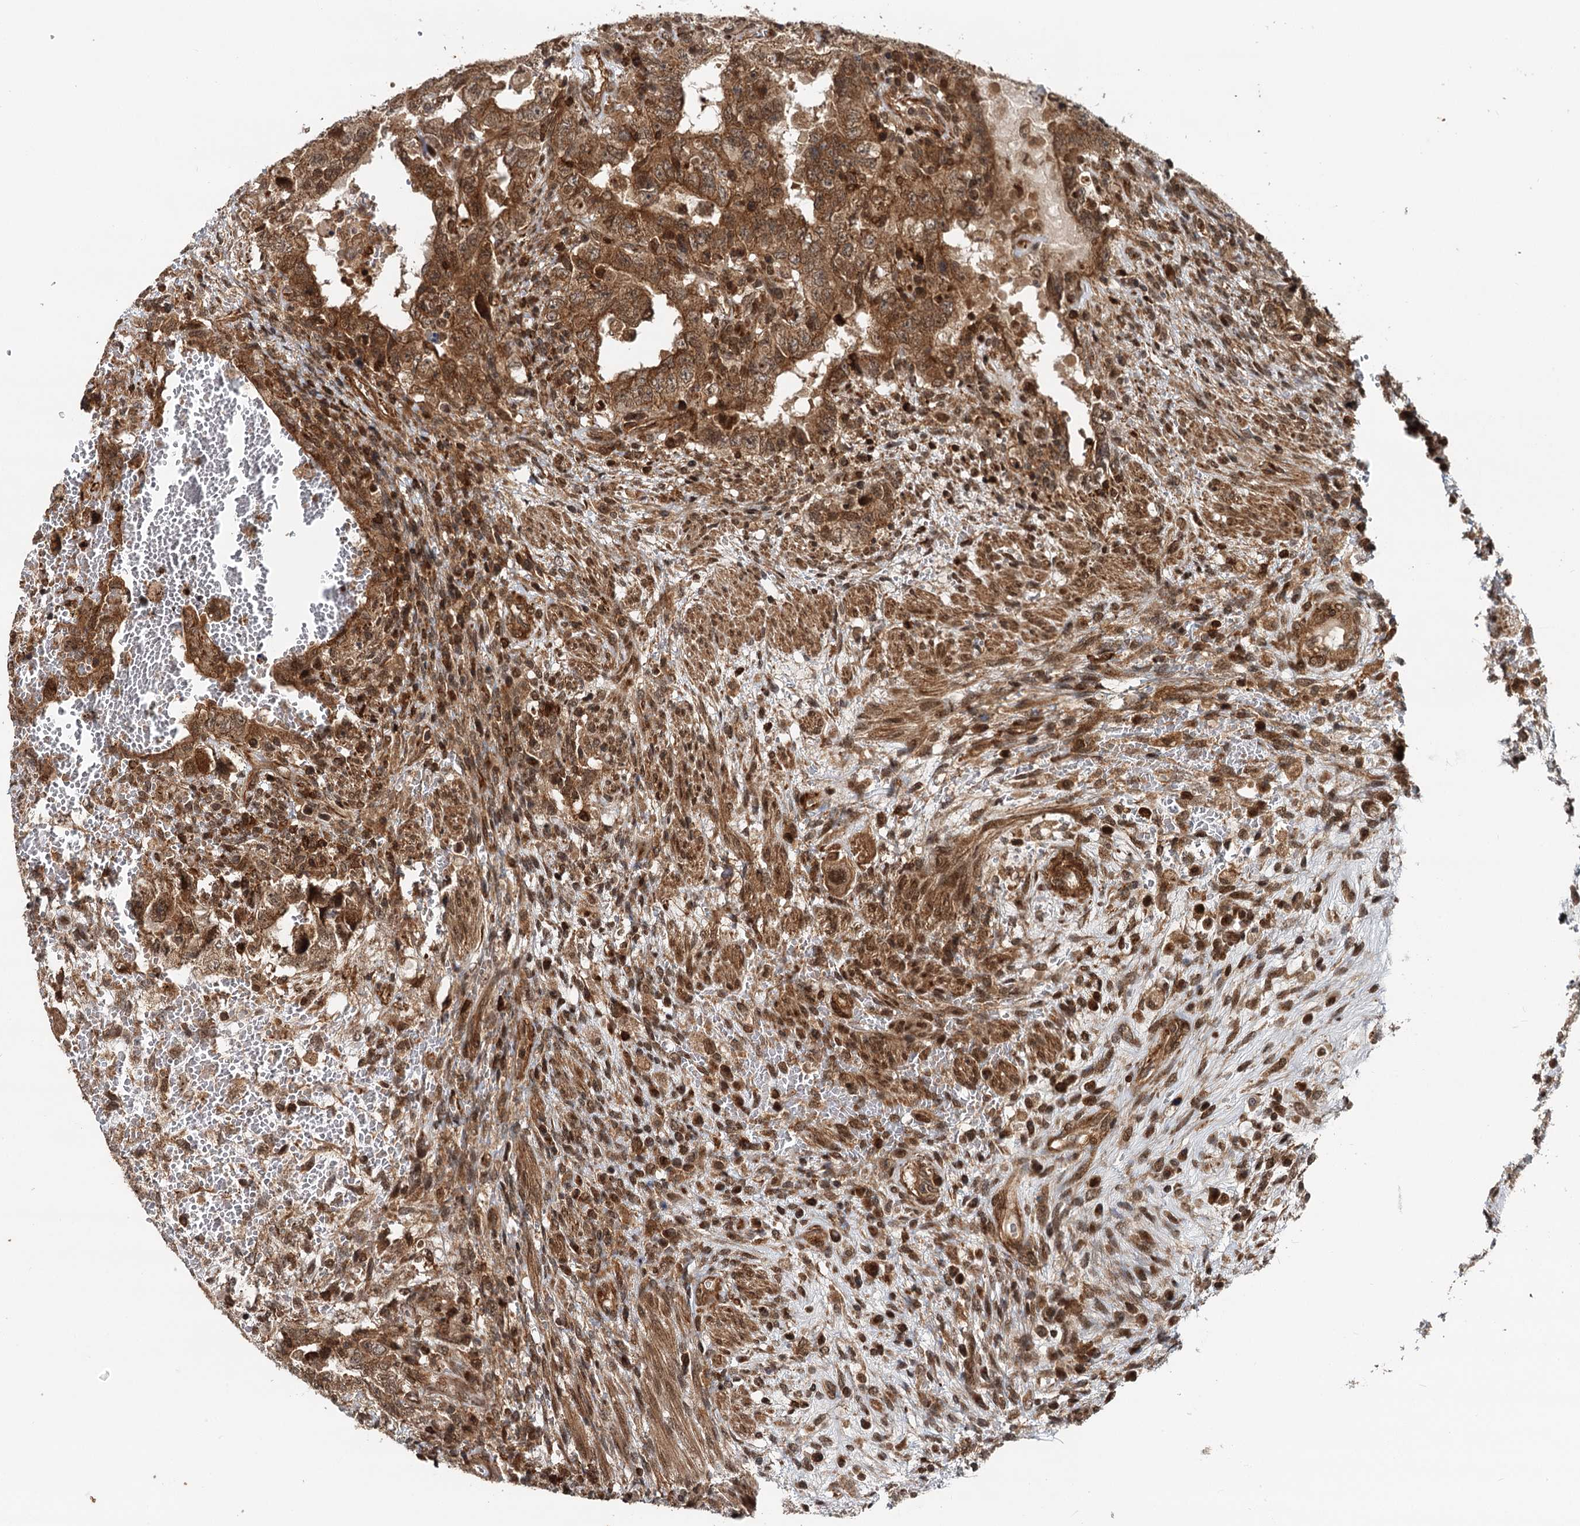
{"staining": {"intensity": "strong", "quantity": ">75%", "location": "cytoplasmic/membranous,nuclear"}, "tissue": "testis cancer", "cell_type": "Tumor cells", "image_type": "cancer", "snomed": [{"axis": "morphology", "description": "Carcinoma, Embryonal, NOS"}, {"axis": "topography", "description": "Testis"}], "caption": "Human testis cancer stained with a brown dye shows strong cytoplasmic/membranous and nuclear positive expression in approximately >75% of tumor cells.", "gene": "STUB1", "patient": {"sex": "male", "age": 26}}